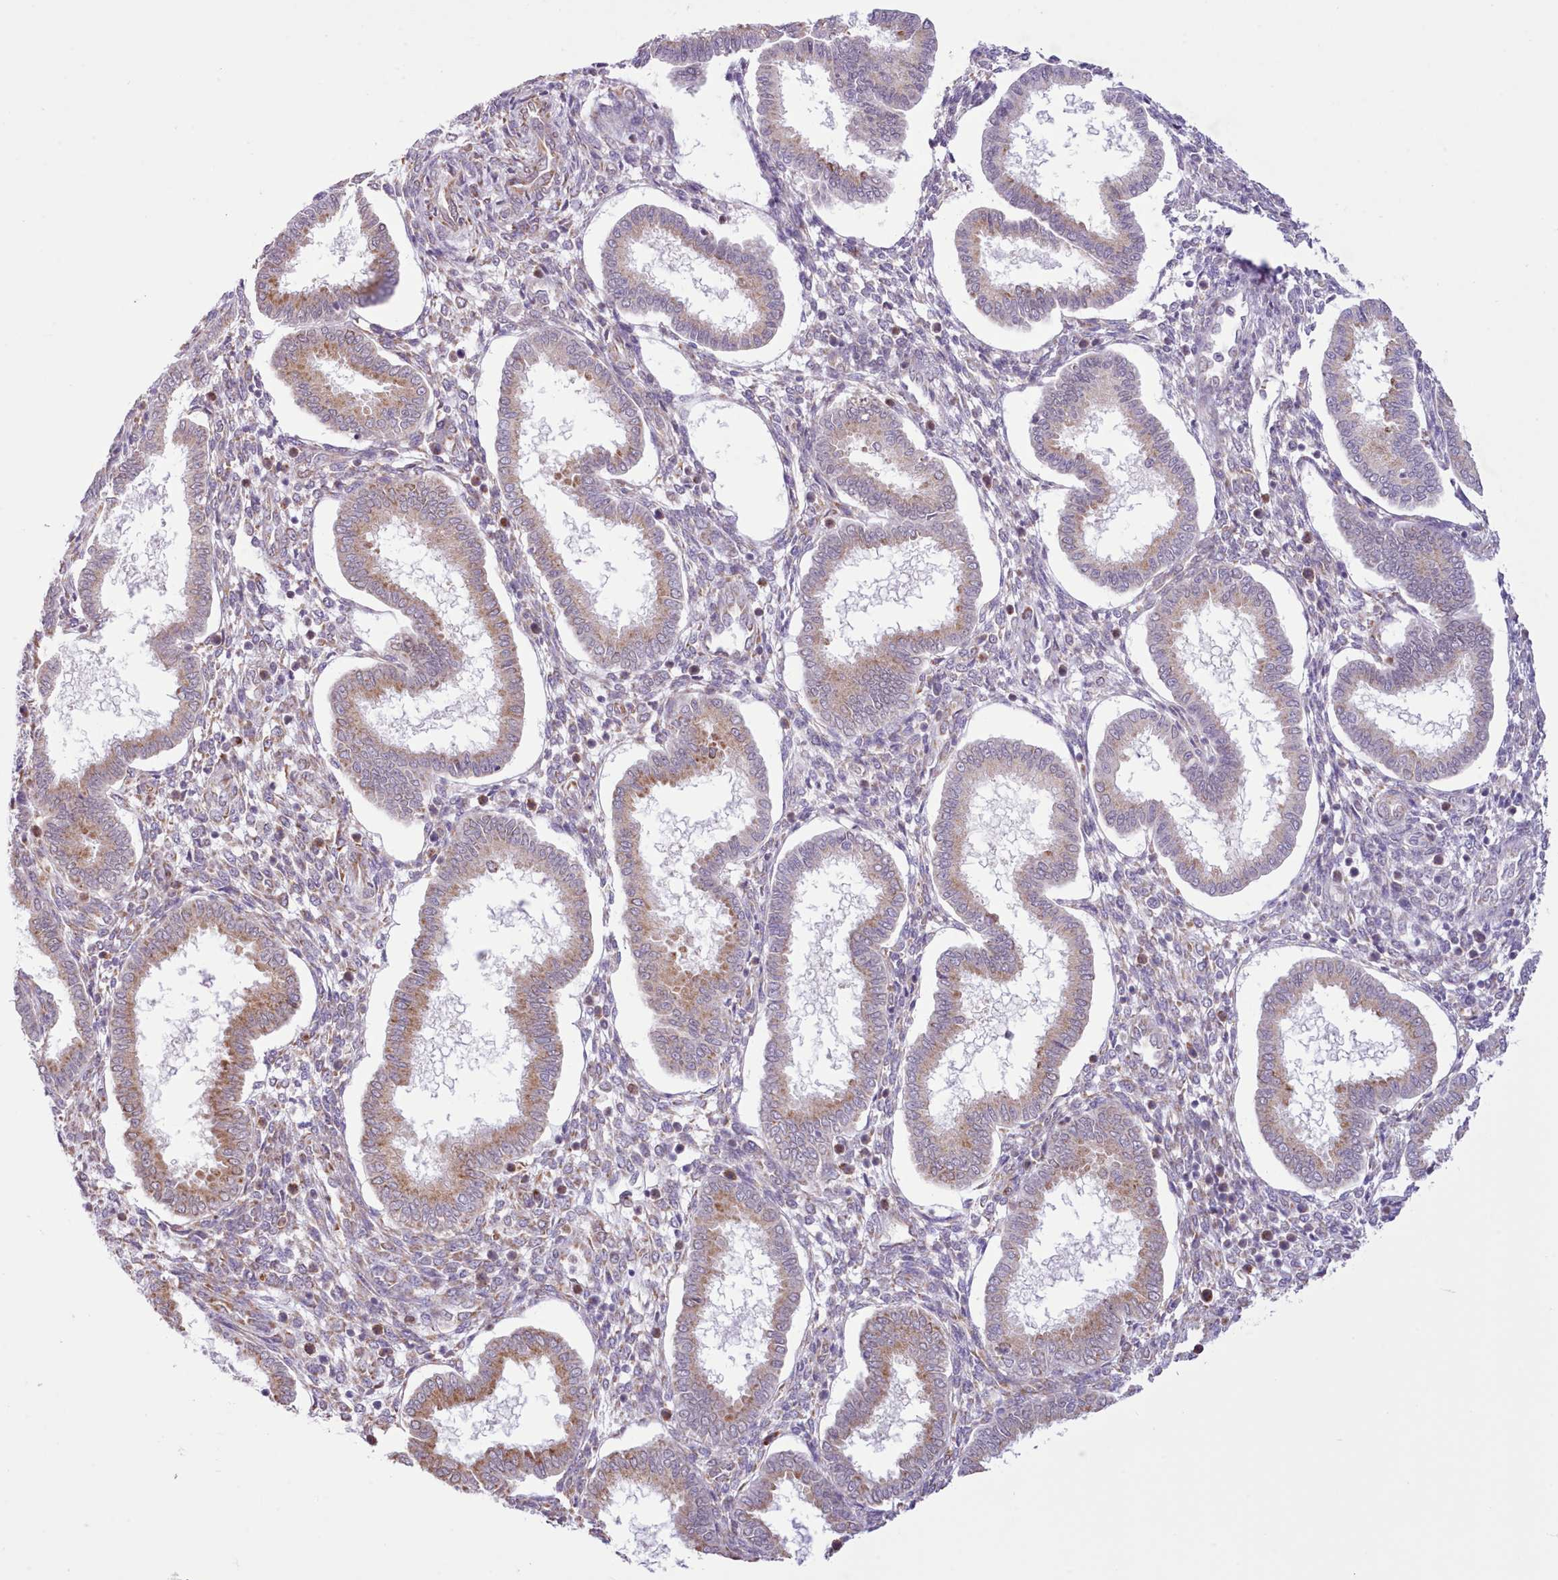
{"staining": {"intensity": "negative", "quantity": "none", "location": "none"}, "tissue": "endometrium", "cell_type": "Cells in endometrial stroma", "image_type": "normal", "snomed": [{"axis": "morphology", "description": "Normal tissue, NOS"}, {"axis": "topography", "description": "Endometrium"}], "caption": "Immunohistochemistry micrograph of unremarkable endometrium: endometrium stained with DAB exhibits no significant protein staining in cells in endometrial stroma.", "gene": "SEC61B", "patient": {"sex": "female", "age": 24}}